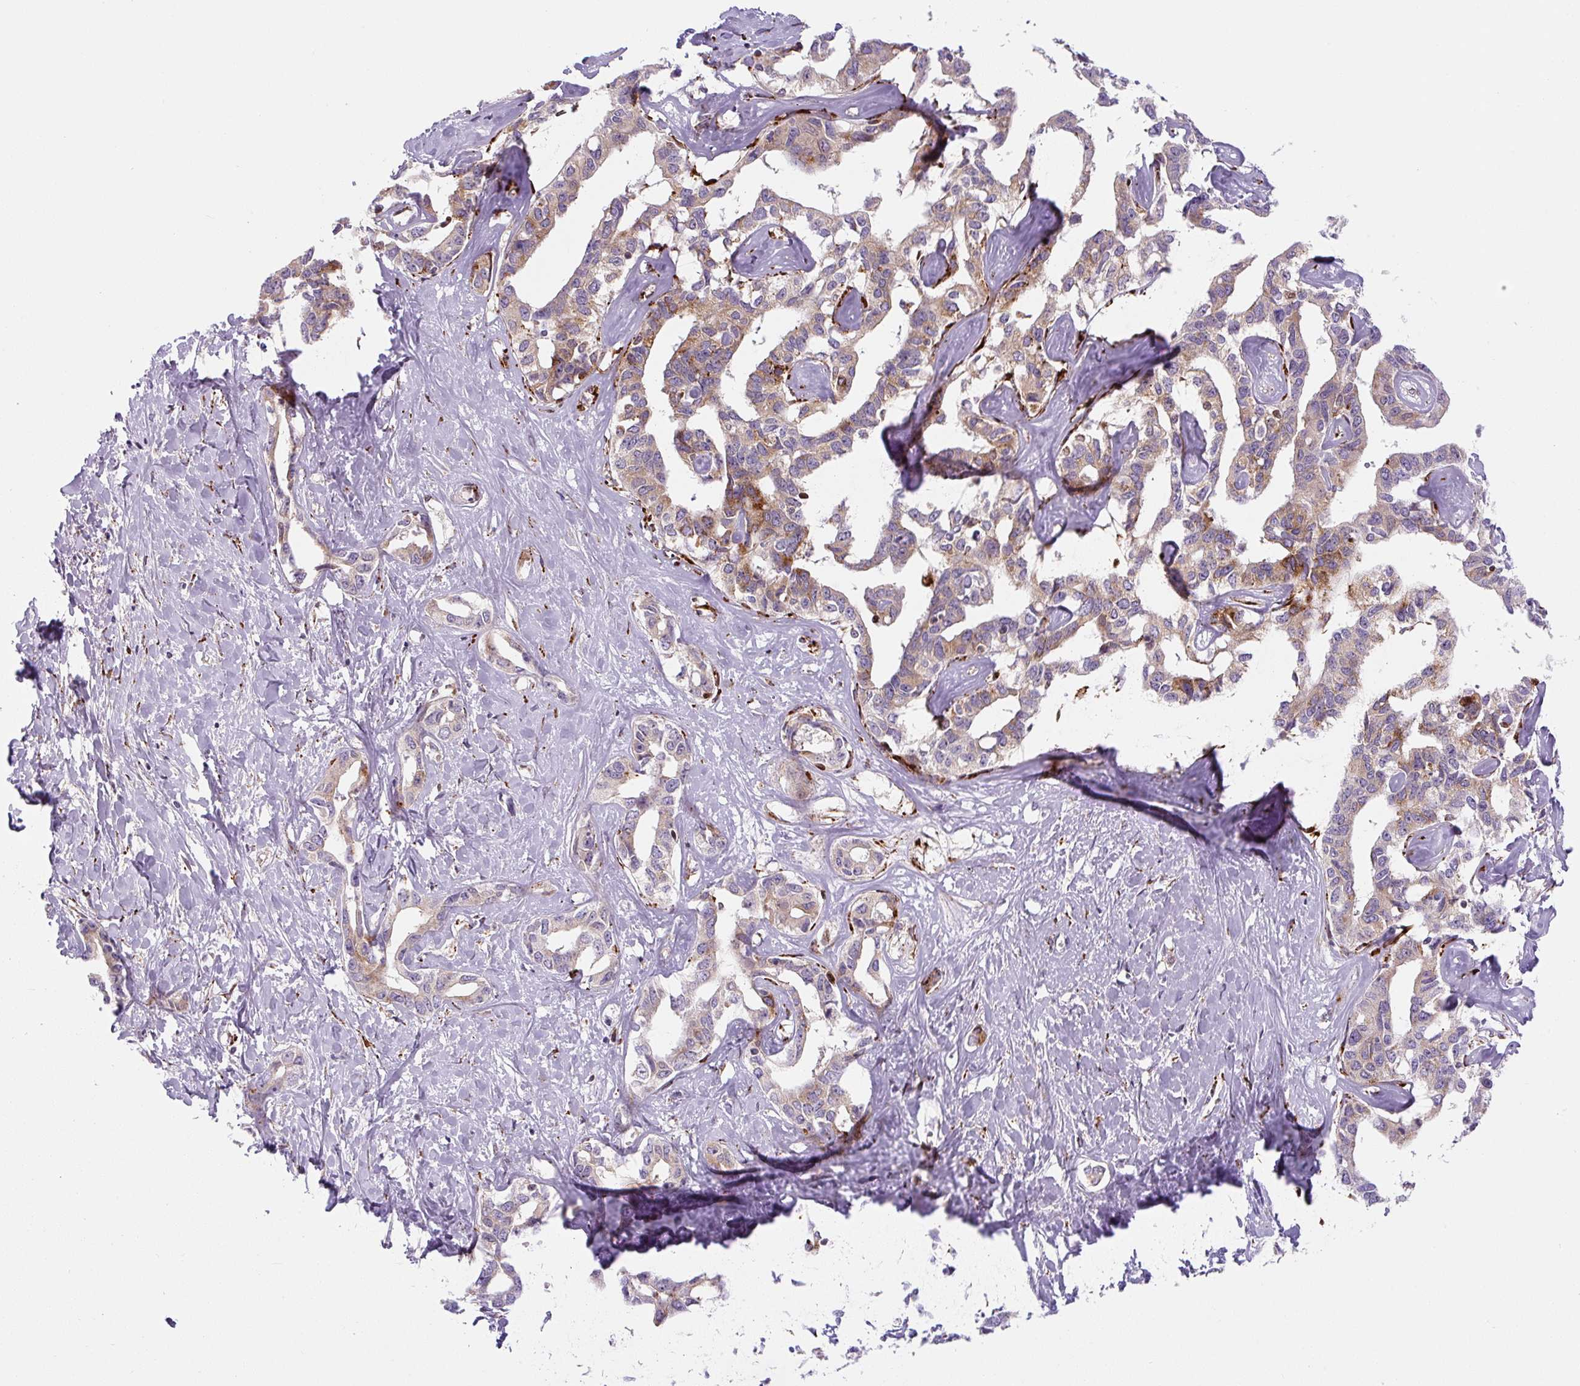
{"staining": {"intensity": "moderate", "quantity": "<25%", "location": "cytoplasmic/membranous"}, "tissue": "liver cancer", "cell_type": "Tumor cells", "image_type": "cancer", "snomed": [{"axis": "morphology", "description": "Cholangiocarcinoma"}, {"axis": "topography", "description": "Liver"}], "caption": "Immunohistochemical staining of cholangiocarcinoma (liver) displays low levels of moderate cytoplasmic/membranous protein positivity in approximately <25% of tumor cells.", "gene": "DISP3", "patient": {"sex": "male", "age": 59}}